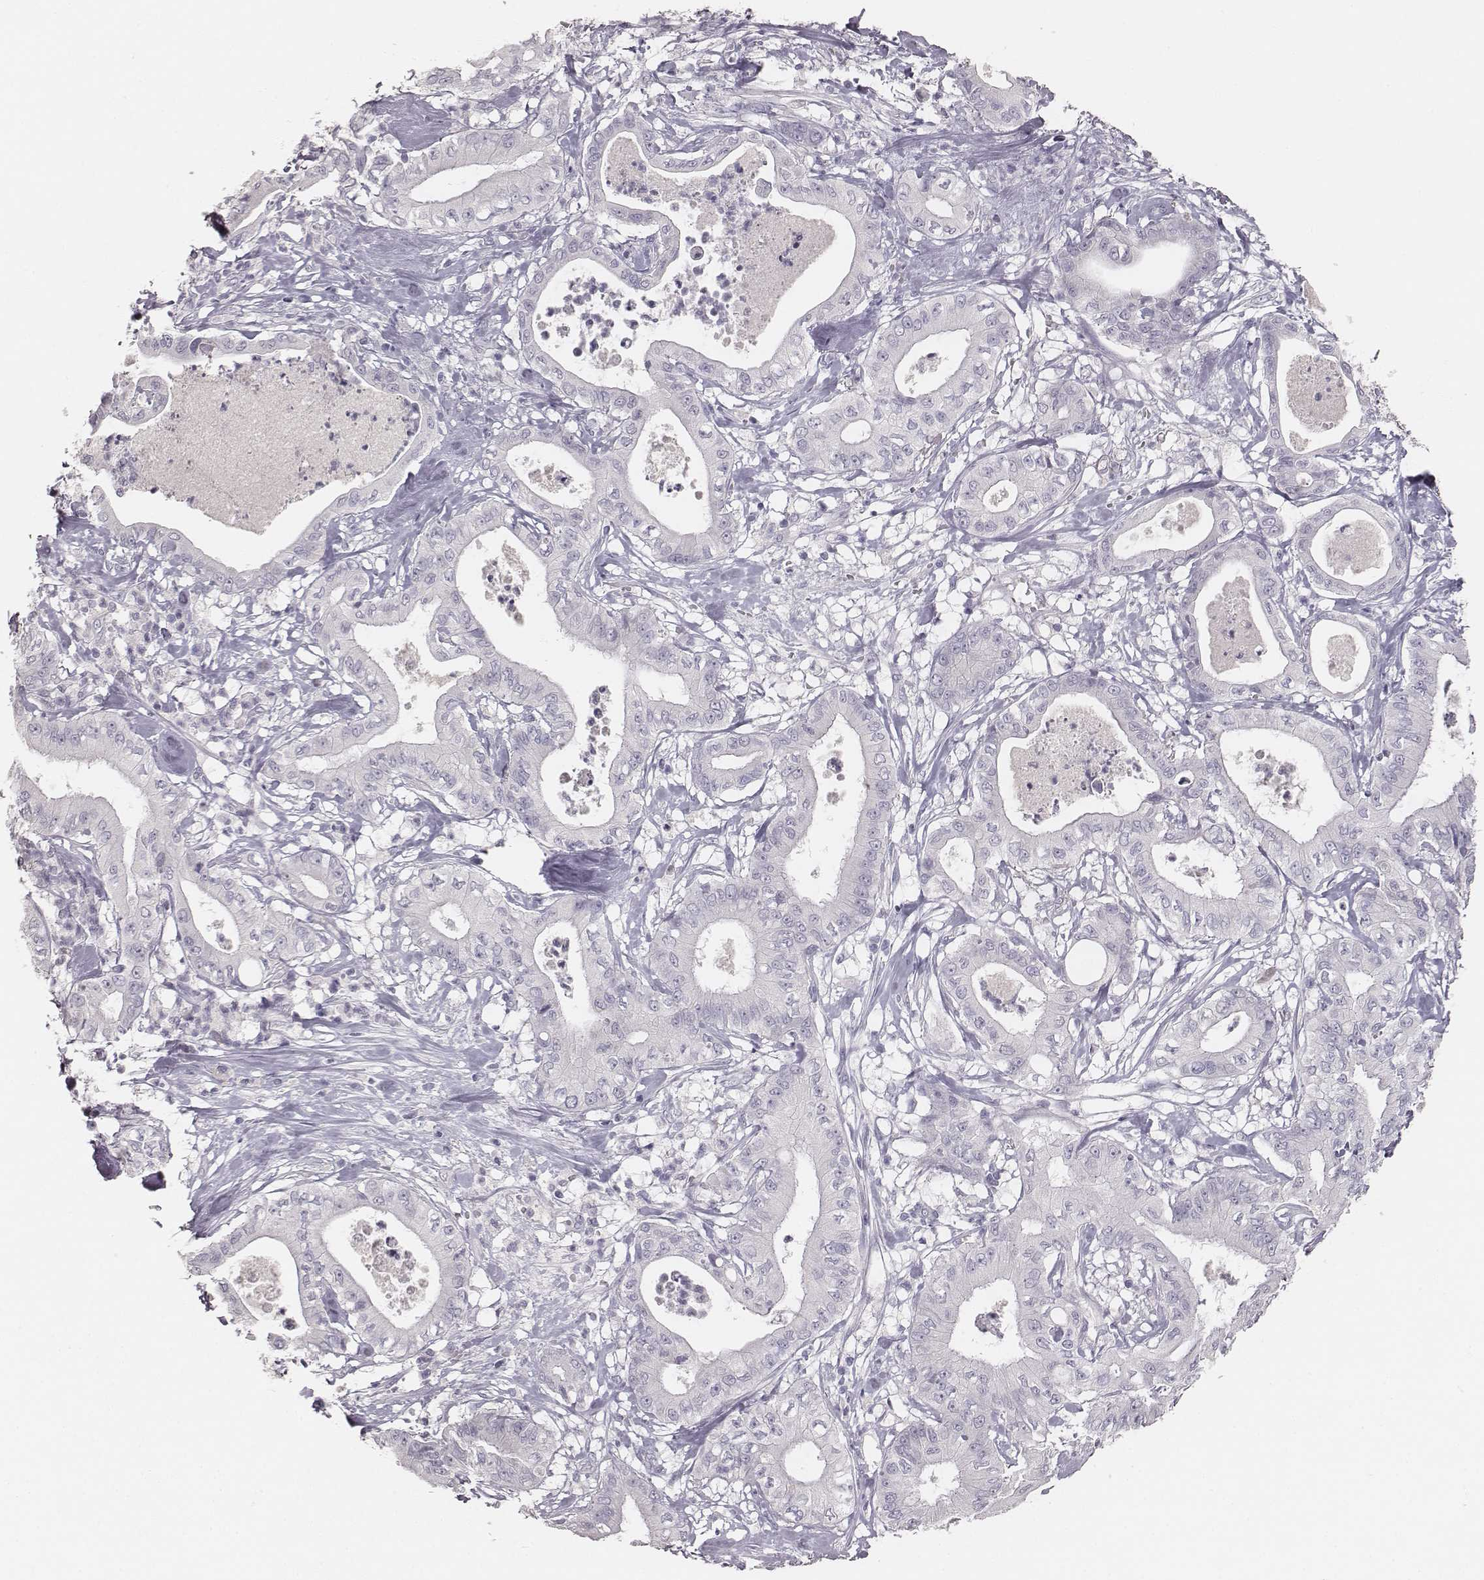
{"staining": {"intensity": "negative", "quantity": "none", "location": "none"}, "tissue": "pancreatic cancer", "cell_type": "Tumor cells", "image_type": "cancer", "snomed": [{"axis": "morphology", "description": "Adenocarcinoma, NOS"}, {"axis": "topography", "description": "Pancreas"}], "caption": "Pancreatic adenocarcinoma stained for a protein using immunohistochemistry displays no staining tumor cells.", "gene": "MYH6", "patient": {"sex": "male", "age": 71}}